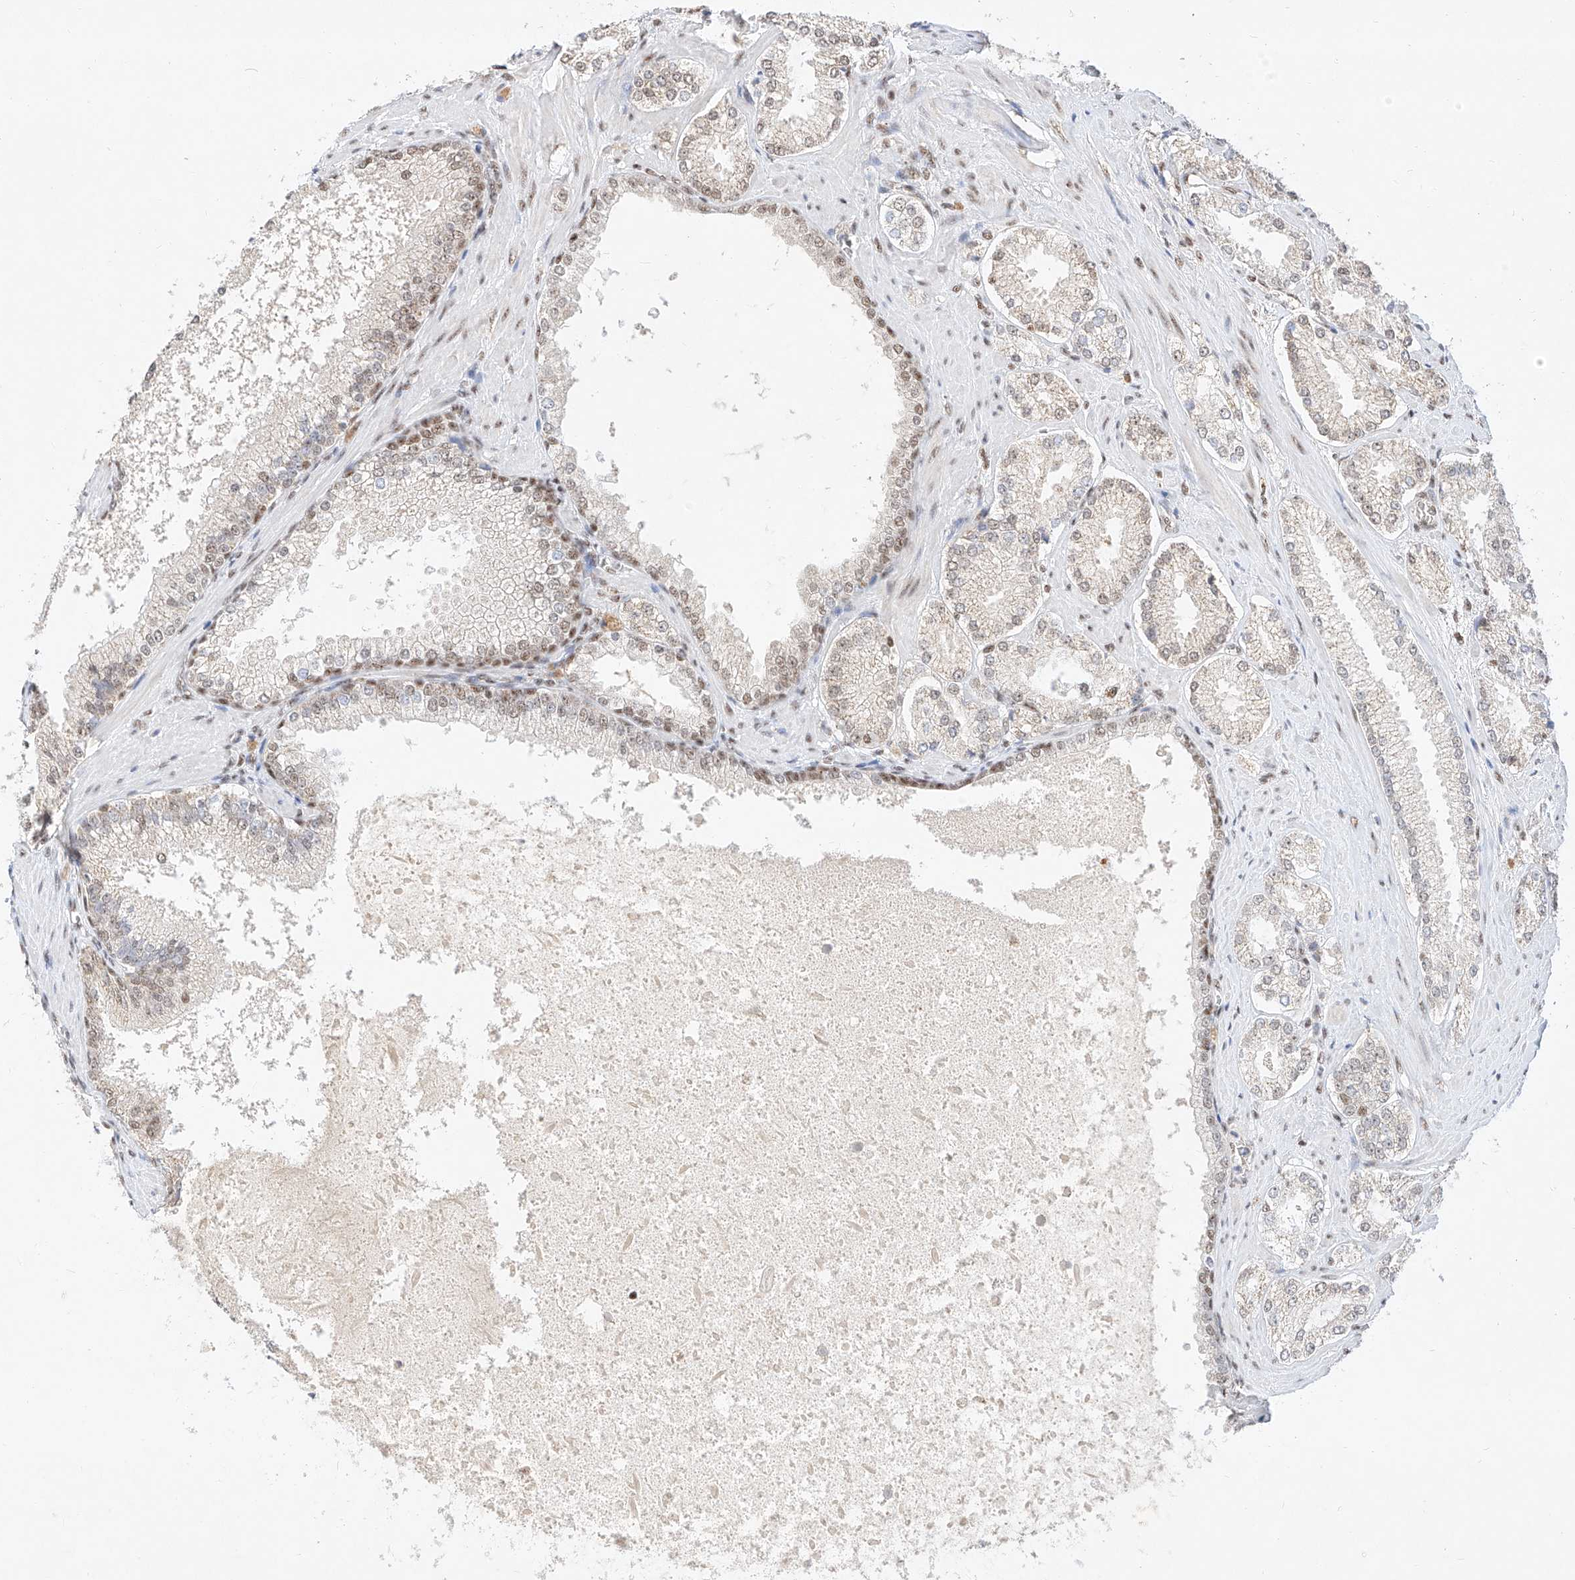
{"staining": {"intensity": "weak", "quantity": "<25%", "location": "nuclear"}, "tissue": "prostate cancer", "cell_type": "Tumor cells", "image_type": "cancer", "snomed": [{"axis": "morphology", "description": "Adenocarcinoma, High grade"}, {"axis": "topography", "description": "Prostate"}], "caption": "DAB (3,3'-diaminobenzidine) immunohistochemical staining of human prostate cancer (high-grade adenocarcinoma) reveals no significant positivity in tumor cells.", "gene": "NRF1", "patient": {"sex": "male", "age": 73}}